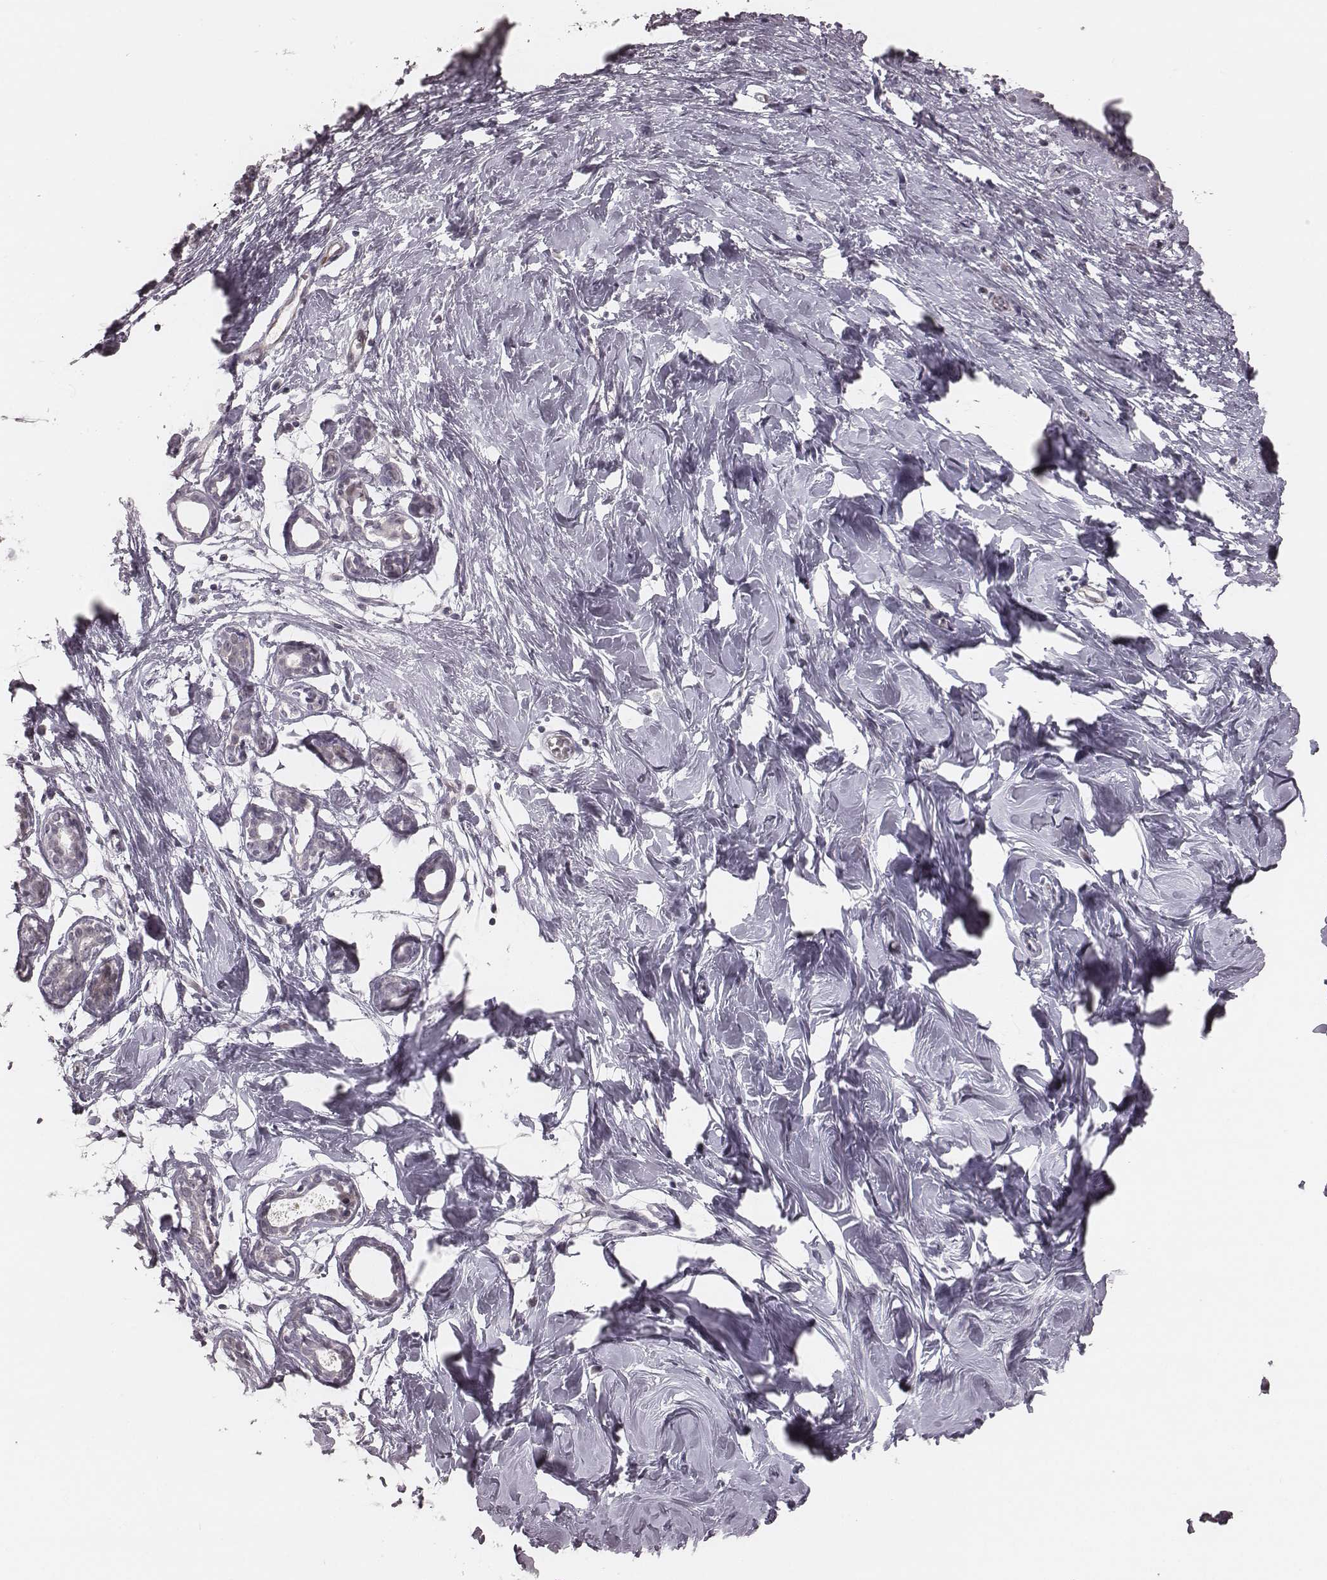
{"staining": {"intensity": "negative", "quantity": "none", "location": "none"}, "tissue": "breast", "cell_type": "Adipocytes", "image_type": "normal", "snomed": [{"axis": "morphology", "description": "Normal tissue, NOS"}, {"axis": "topography", "description": "Breast"}], "caption": "Immunohistochemistry (IHC) histopathology image of unremarkable breast: breast stained with DAB displays no significant protein expression in adipocytes.", "gene": "IQCG", "patient": {"sex": "female", "age": 27}}